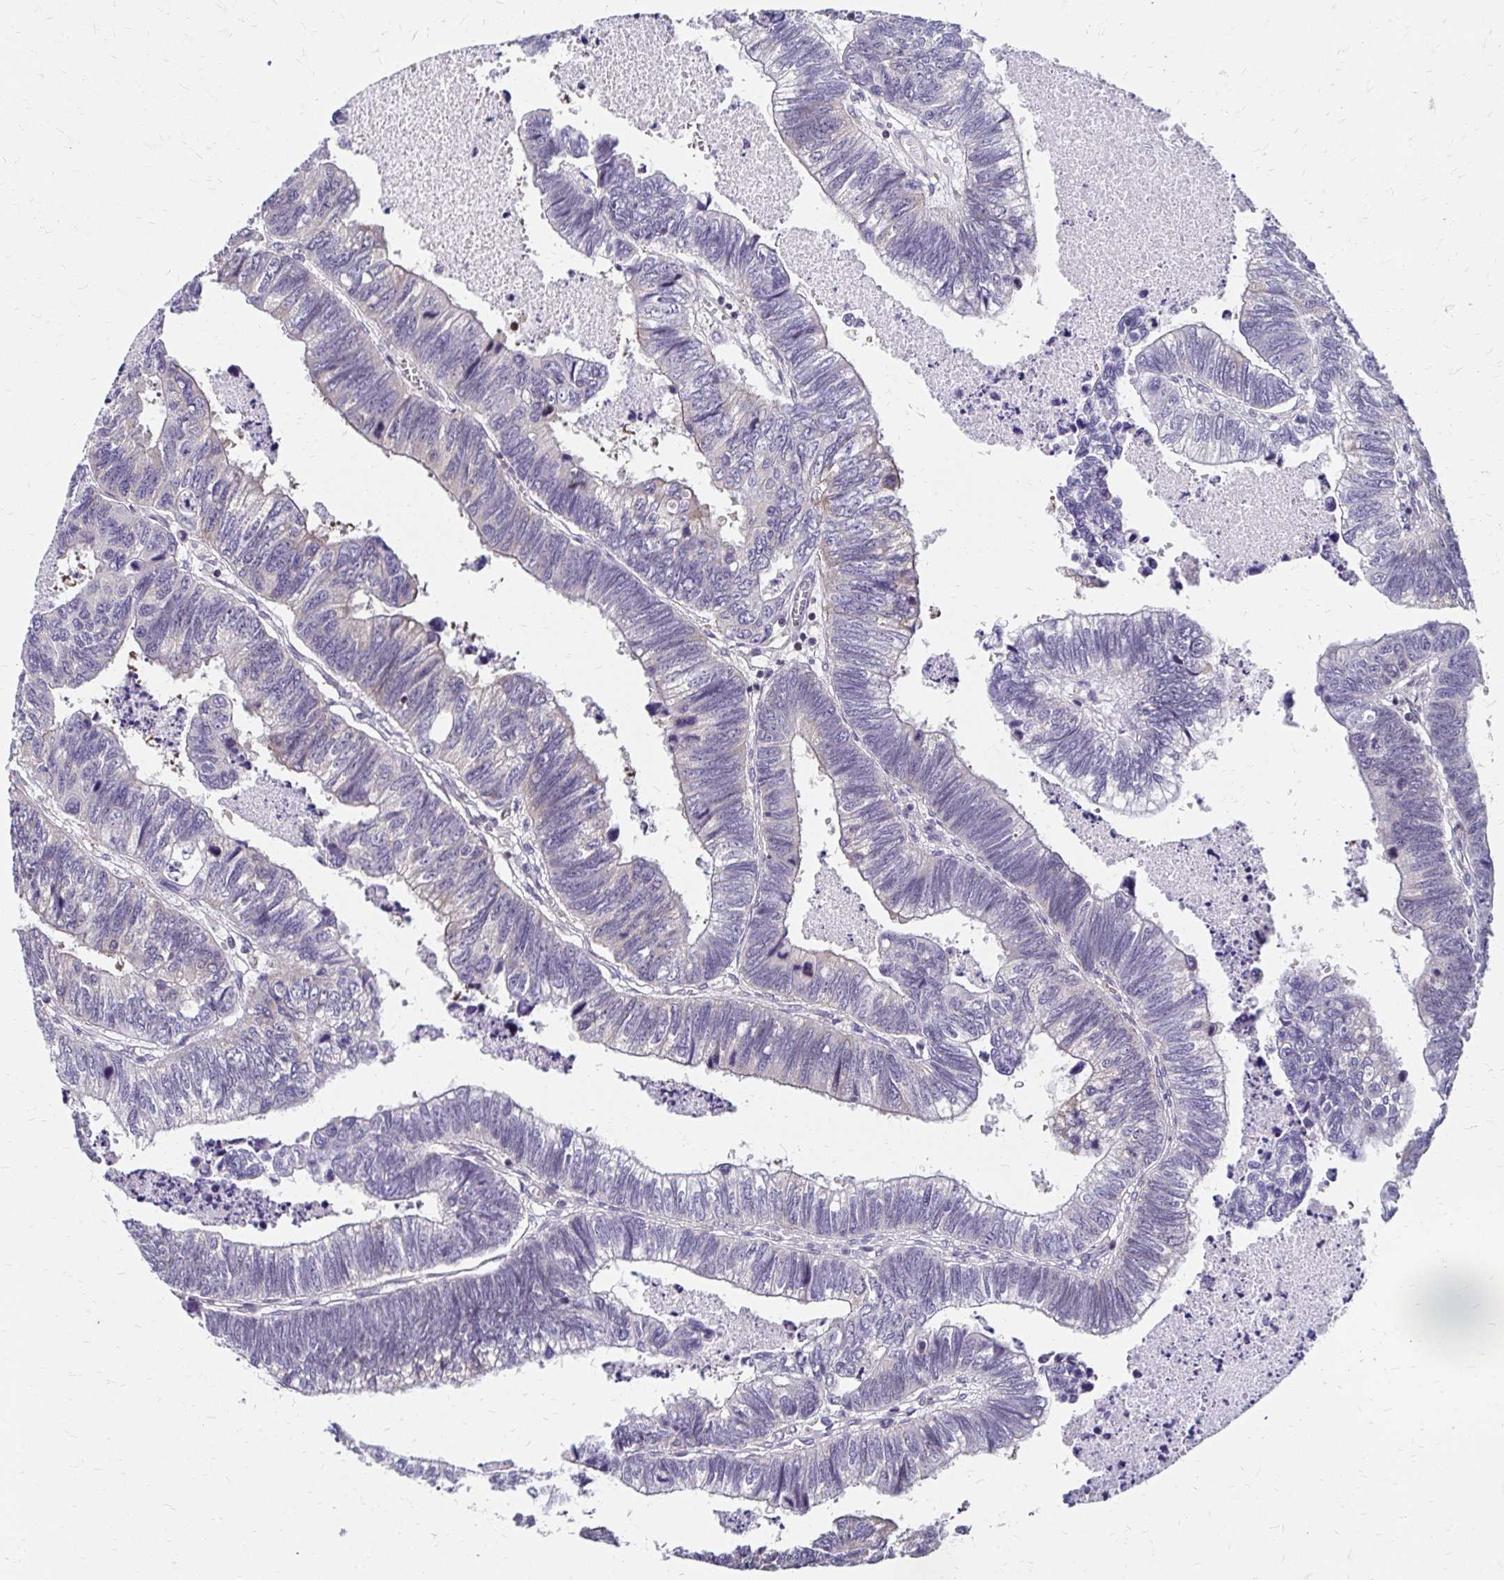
{"staining": {"intensity": "negative", "quantity": "none", "location": "none"}, "tissue": "colorectal cancer", "cell_type": "Tumor cells", "image_type": "cancer", "snomed": [{"axis": "morphology", "description": "Adenocarcinoma, NOS"}, {"axis": "topography", "description": "Colon"}], "caption": "This is an immunohistochemistry histopathology image of human adenocarcinoma (colorectal). There is no expression in tumor cells.", "gene": "CBX7", "patient": {"sex": "male", "age": 62}}